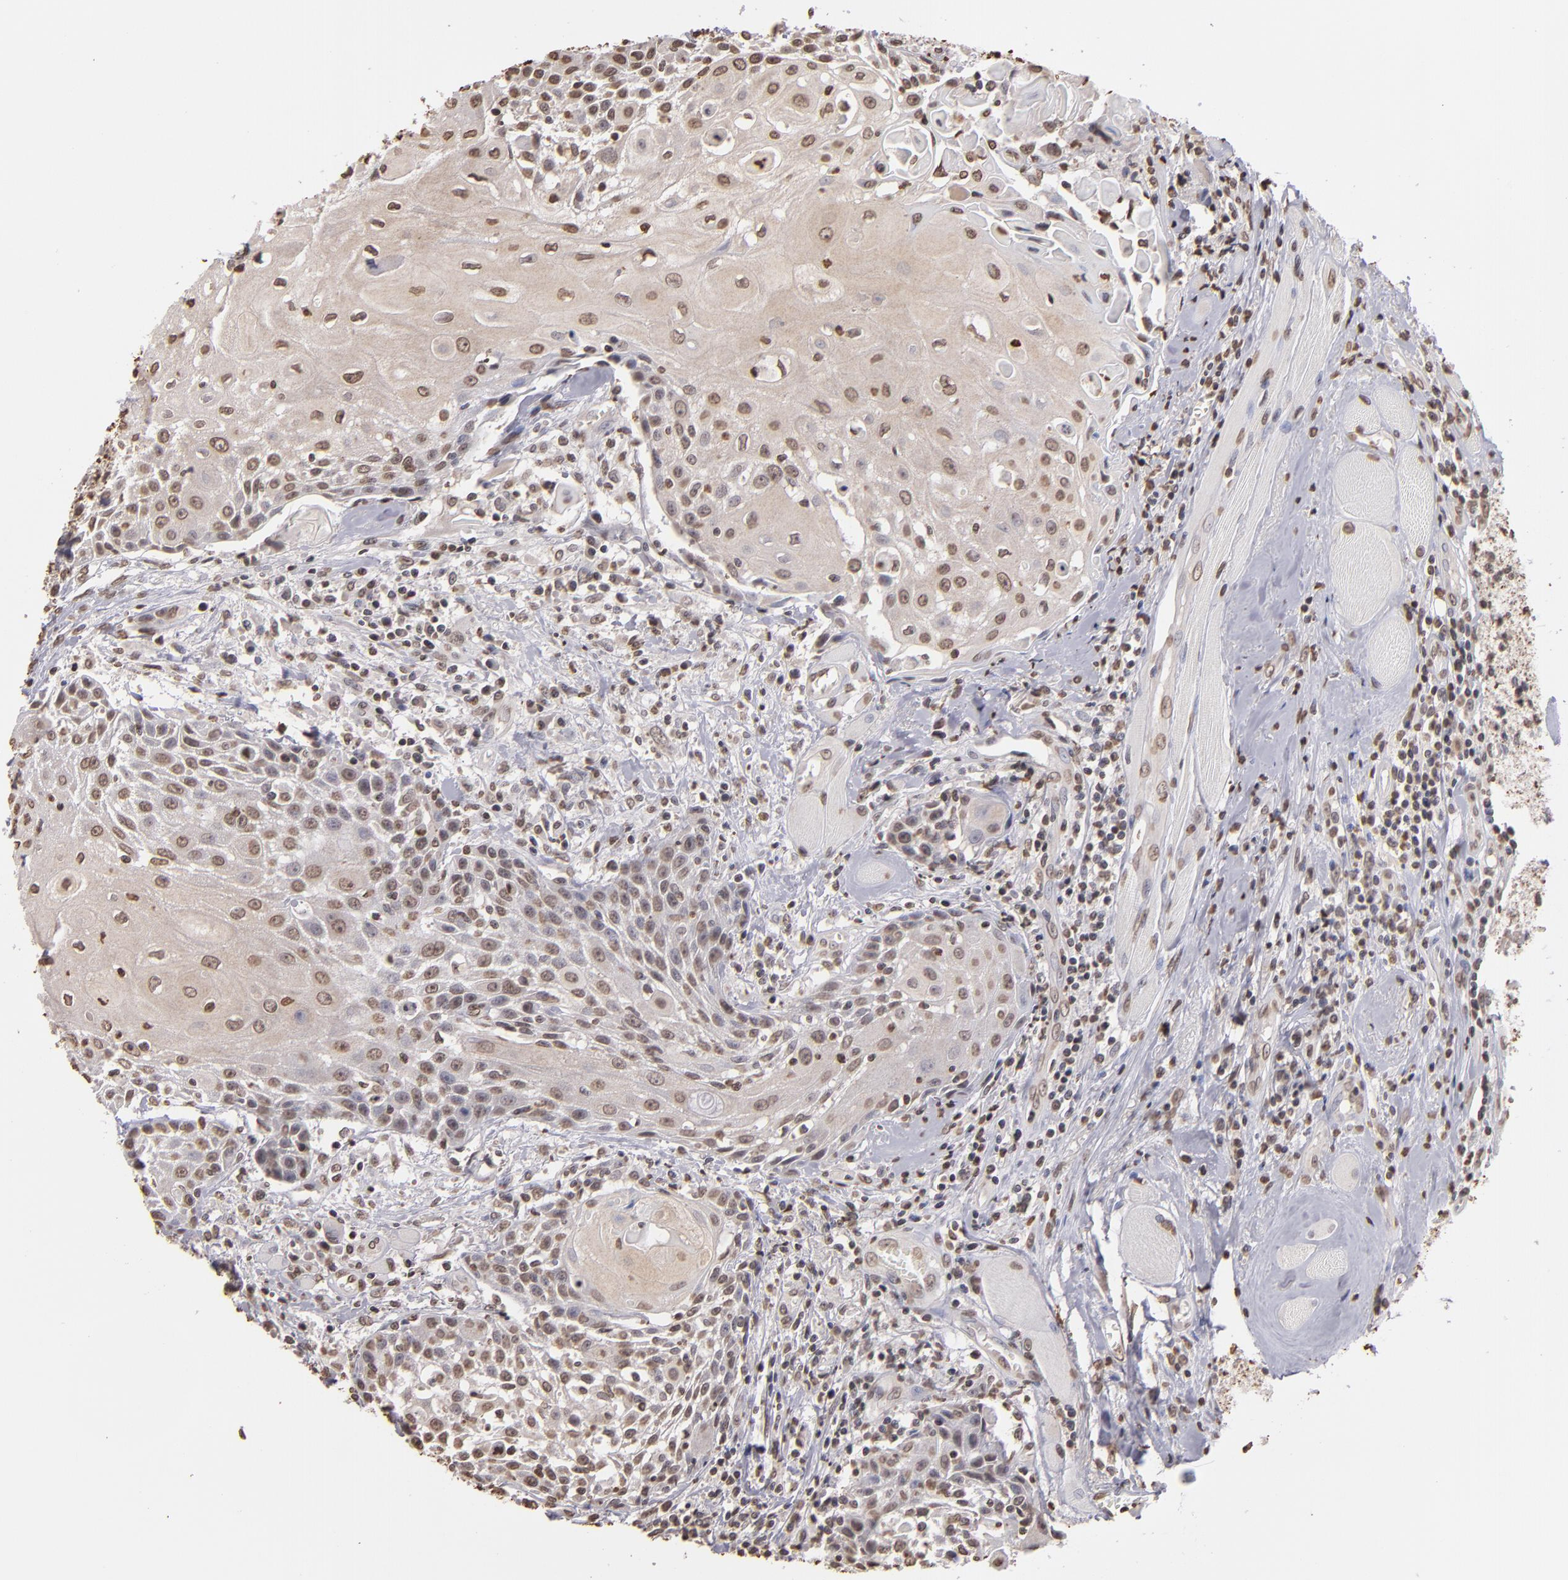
{"staining": {"intensity": "weak", "quantity": "<25%", "location": "nuclear"}, "tissue": "head and neck cancer", "cell_type": "Tumor cells", "image_type": "cancer", "snomed": [{"axis": "morphology", "description": "Squamous cell carcinoma, NOS"}, {"axis": "topography", "description": "Oral tissue"}, {"axis": "topography", "description": "Head-Neck"}], "caption": "A high-resolution histopathology image shows IHC staining of head and neck squamous cell carcinoma, which shows no significant staining in tumor cells. Nuclei are stained in blue.", "gene": "LBX1", "patient": {"sex": "female", "age": 82}}